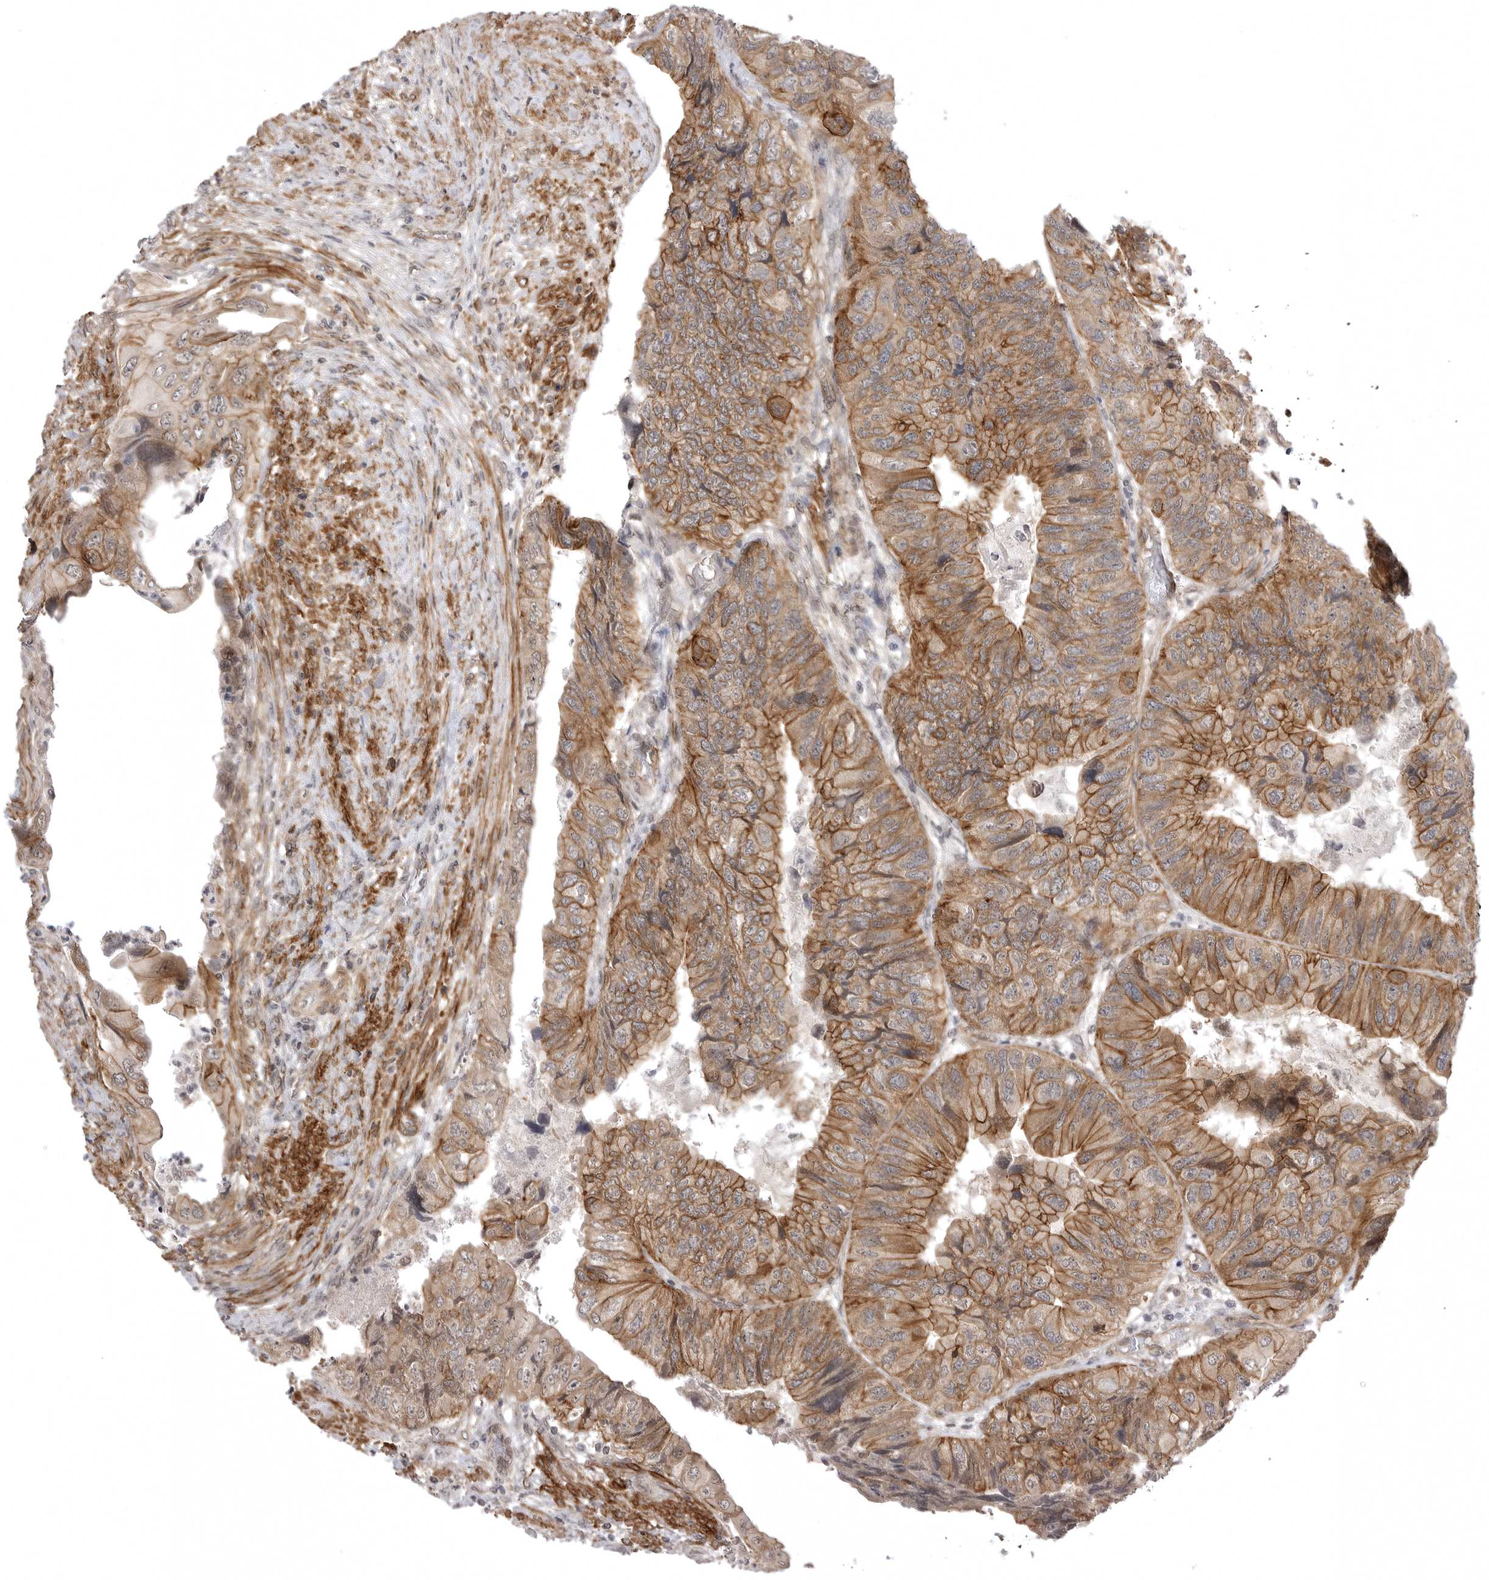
{"staining": {"intensity": "moderate", "quantity": ">75%", "location": "cytoplasmic/membranous"}, "tissue": "colorectal cancer", "cell_type": "Tumor cells", "image_type": "cancer", "snomed": [{"axis": "morphology", "description": "Adenocarcinoma, NOS"}, {"axis": "topography", "description": "Rectum"}], "caption": "Adenocarcinoma (colorectal) stained with a brown dye displays moderate cytoplasmic/membranous positive positivity in about >75% of tumor cells.", "gene": "SORBS1", "patient": {"sex": "male", "age": 63}}